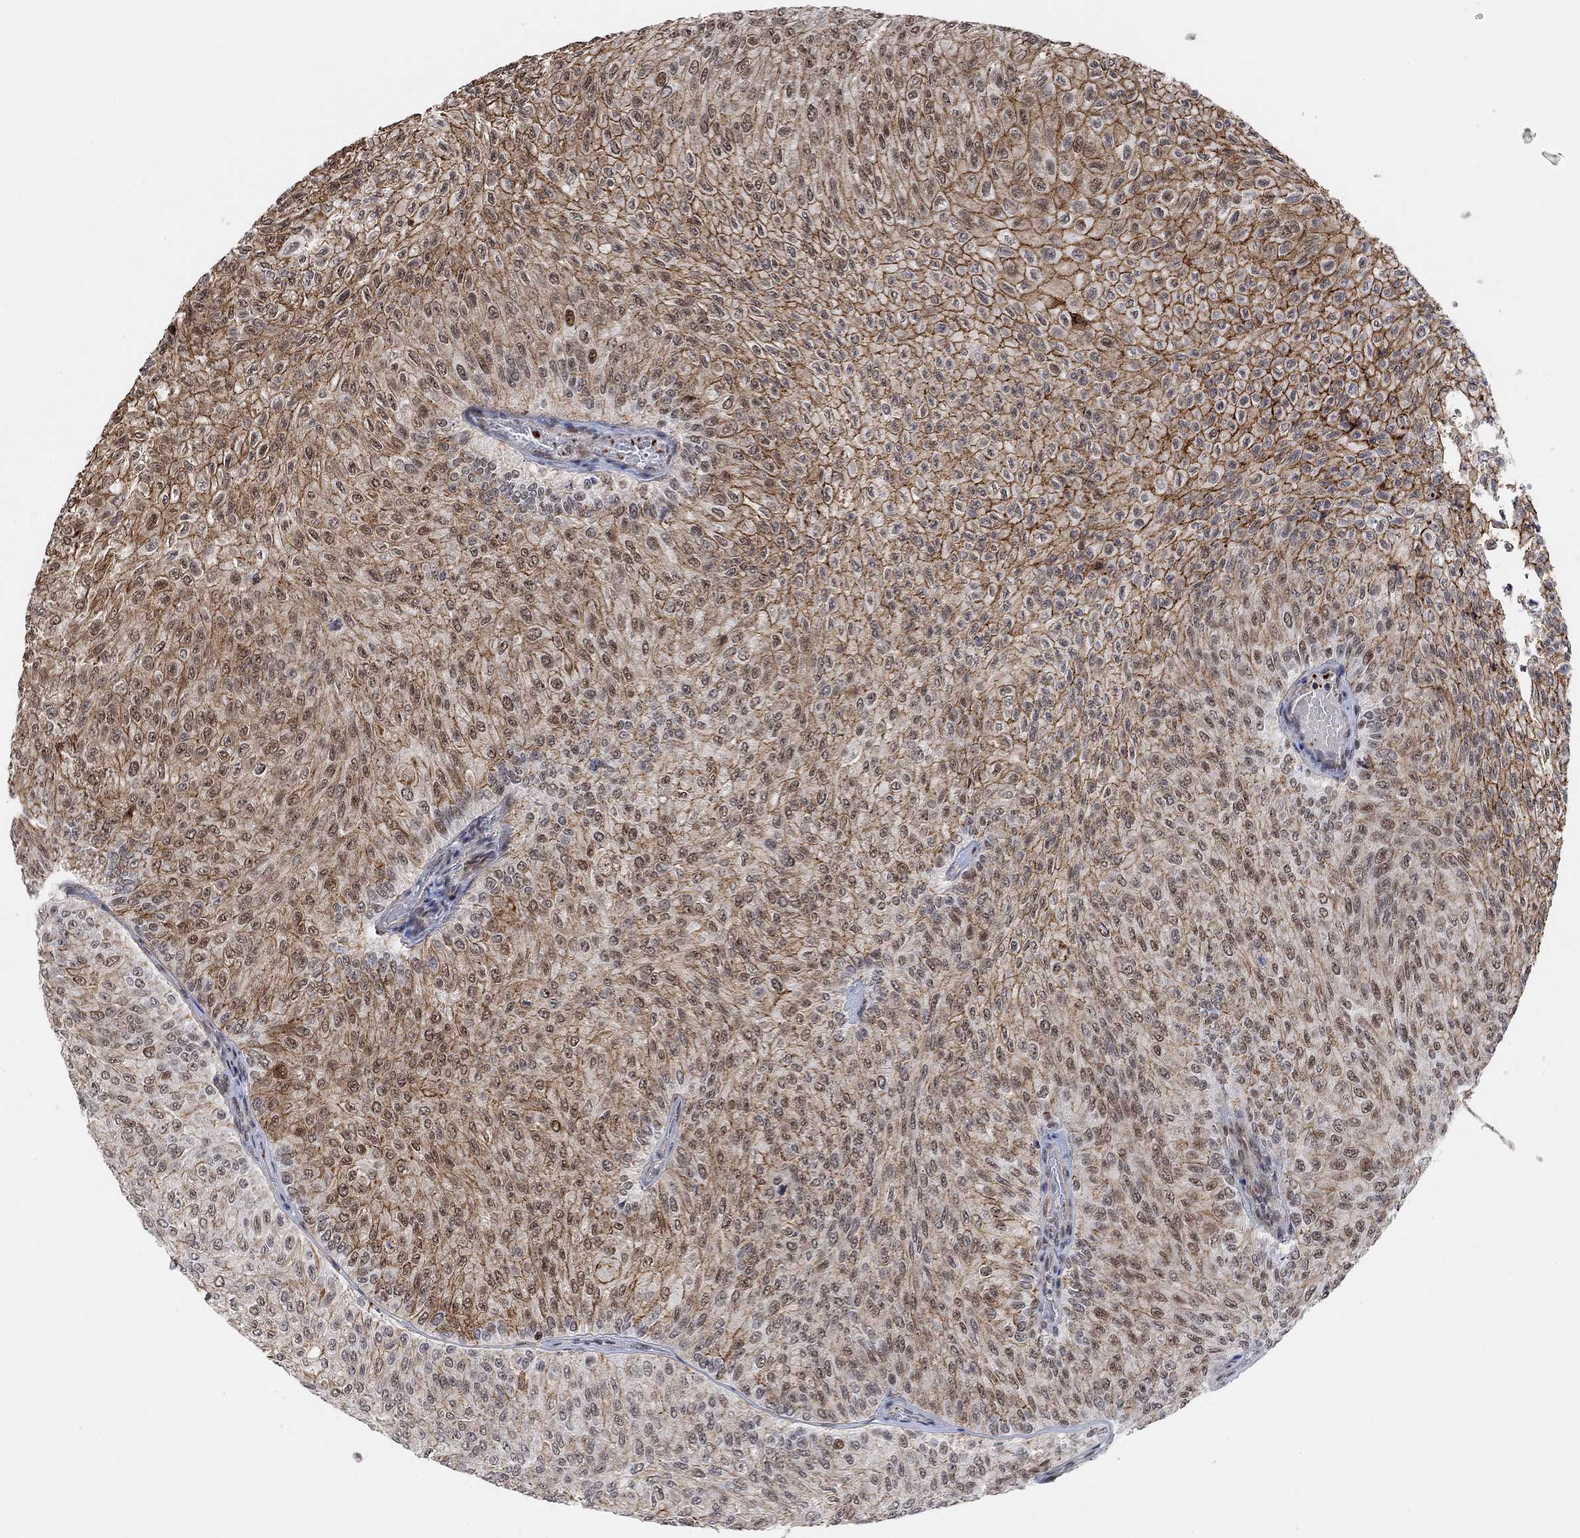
{"staining": {"intensity": "strong", "quantity": "25%-75%", "location": "cytoplasmic/membranous,nuclear"}, "tissue": "urothelial cancer", "cell_type": "Tumor cells", "image_type": "cancer", "snomed": [{"axis": "morphology", "description": "Urothelial carcinoma, Low grade"}, {"axis": "topography", "description": "Urinary bladder"}], "caption": "This micrograph shows immunohistochemistry staining of urothelial cancer, with high strong cytoplasmic/membranous and nuclear staining in approximately 25%-75% of tumor cells.", "gene": "PWWP2B", "patient": {"sex": "male", "age": 78}}